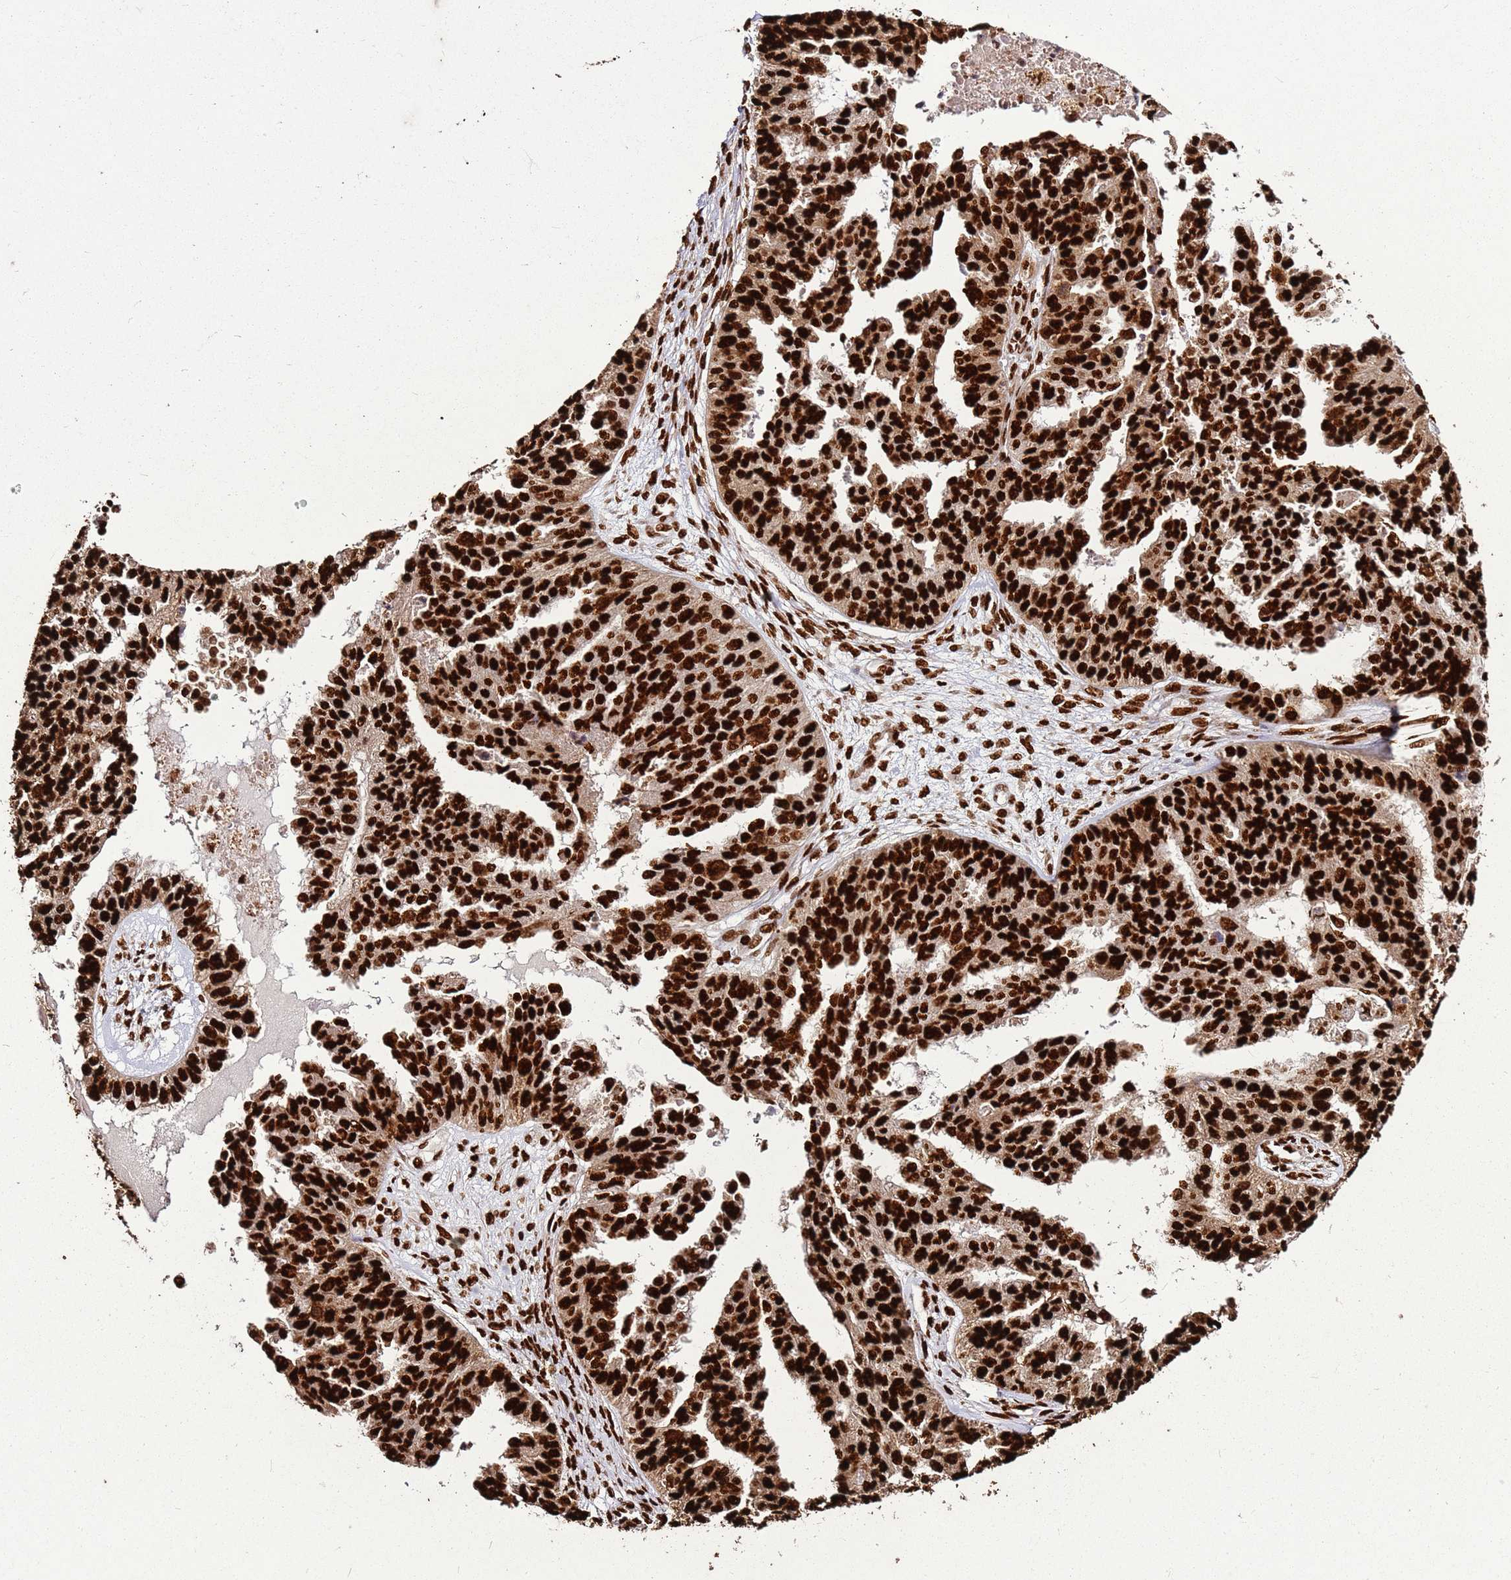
{"staining": {"intensity": "strong", "quantity": ">75%", "location": "nuclear"}, "tissue": "ovarian cancer", "cell_type": "Tumor cells", "image_type": "cancer", "snomed": [{"axis": "morphology", "description": "Cystadenocarcinoma, serous, NOS"}, {"axis": "topography", "description": "Ovary"}], "caption": "This micrograph shows immunohistochemistry staining of human ovarian cancer (serous cystadenocarcinoma), with high strong nuclear staining in approximately >75% of tumor cells.", "gene": "HNRNPAB", "patient": {"sex": "female", "age": 58}}